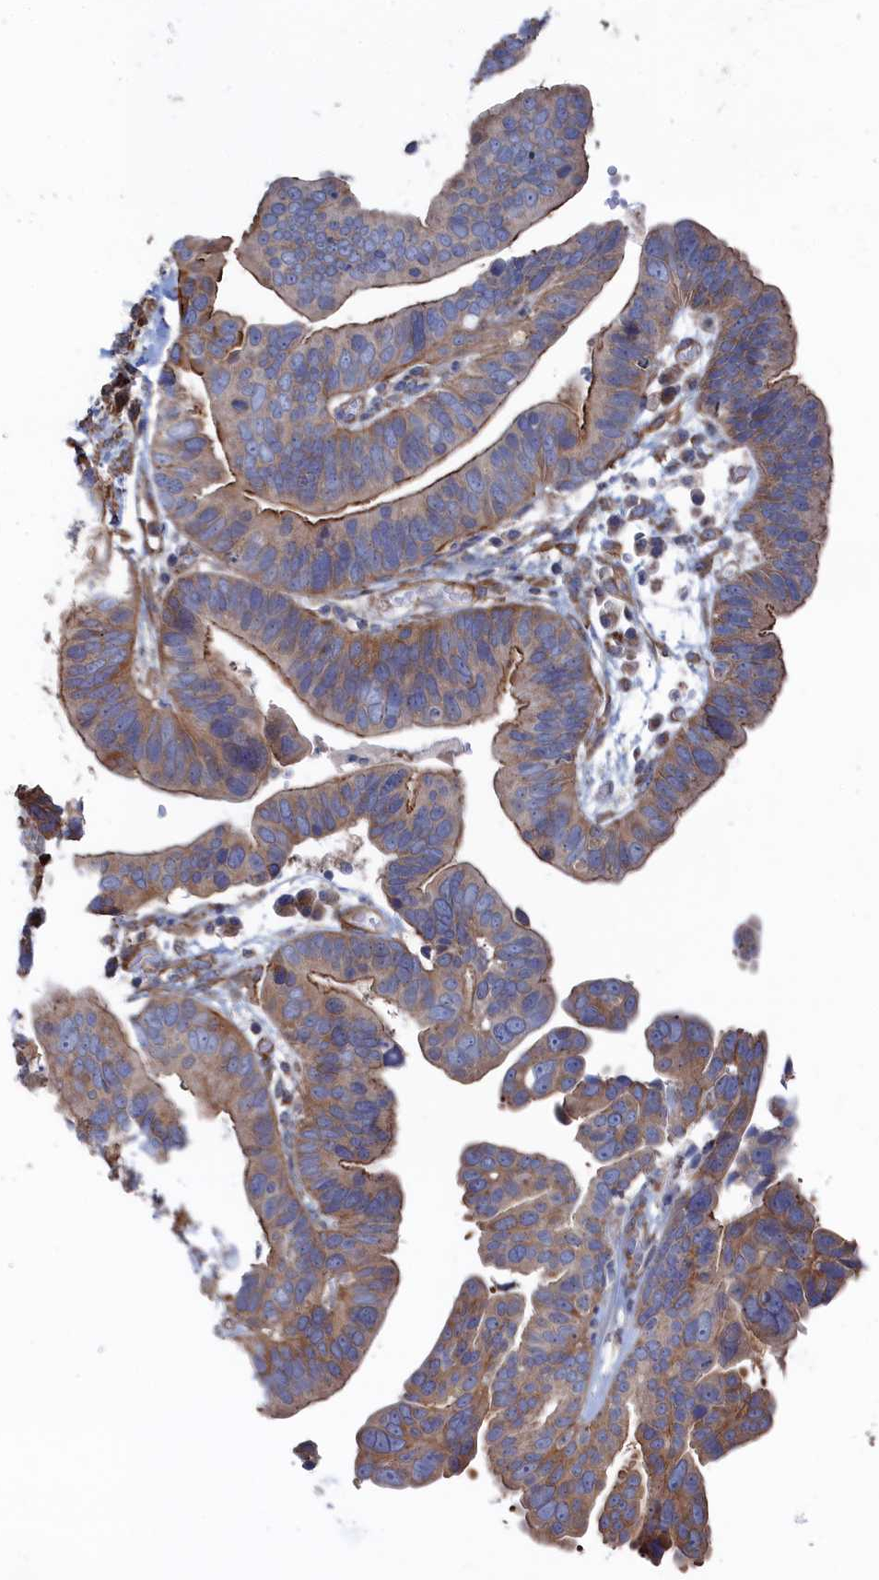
{"staining": {"intensity": "moderate", "quantity": "25%-75%", "location": "cytoplasmic/membranous"}, "tissue": "ovarian cancer", "cell_type": "Tumor cells", "image_type": "cancer", "snomed": [{"axis": "morphology", "description": "Cystadenocarcinoma, serous, NOS"}, {"axis": "topography", "description": "Ovary"}], "caption": "Immunohistochemical staining of ovarian cancer shows medium levels of moderate cytoplasmic/membranous expression in approximately 25%-75% of tumor cells. (Stains: DAB in brown, nuclei in blue, Microscopy: brightfield microscopy at high magnification).", "gene": "FILIP1L", "patient": {"sex": "female", "age": 56}}